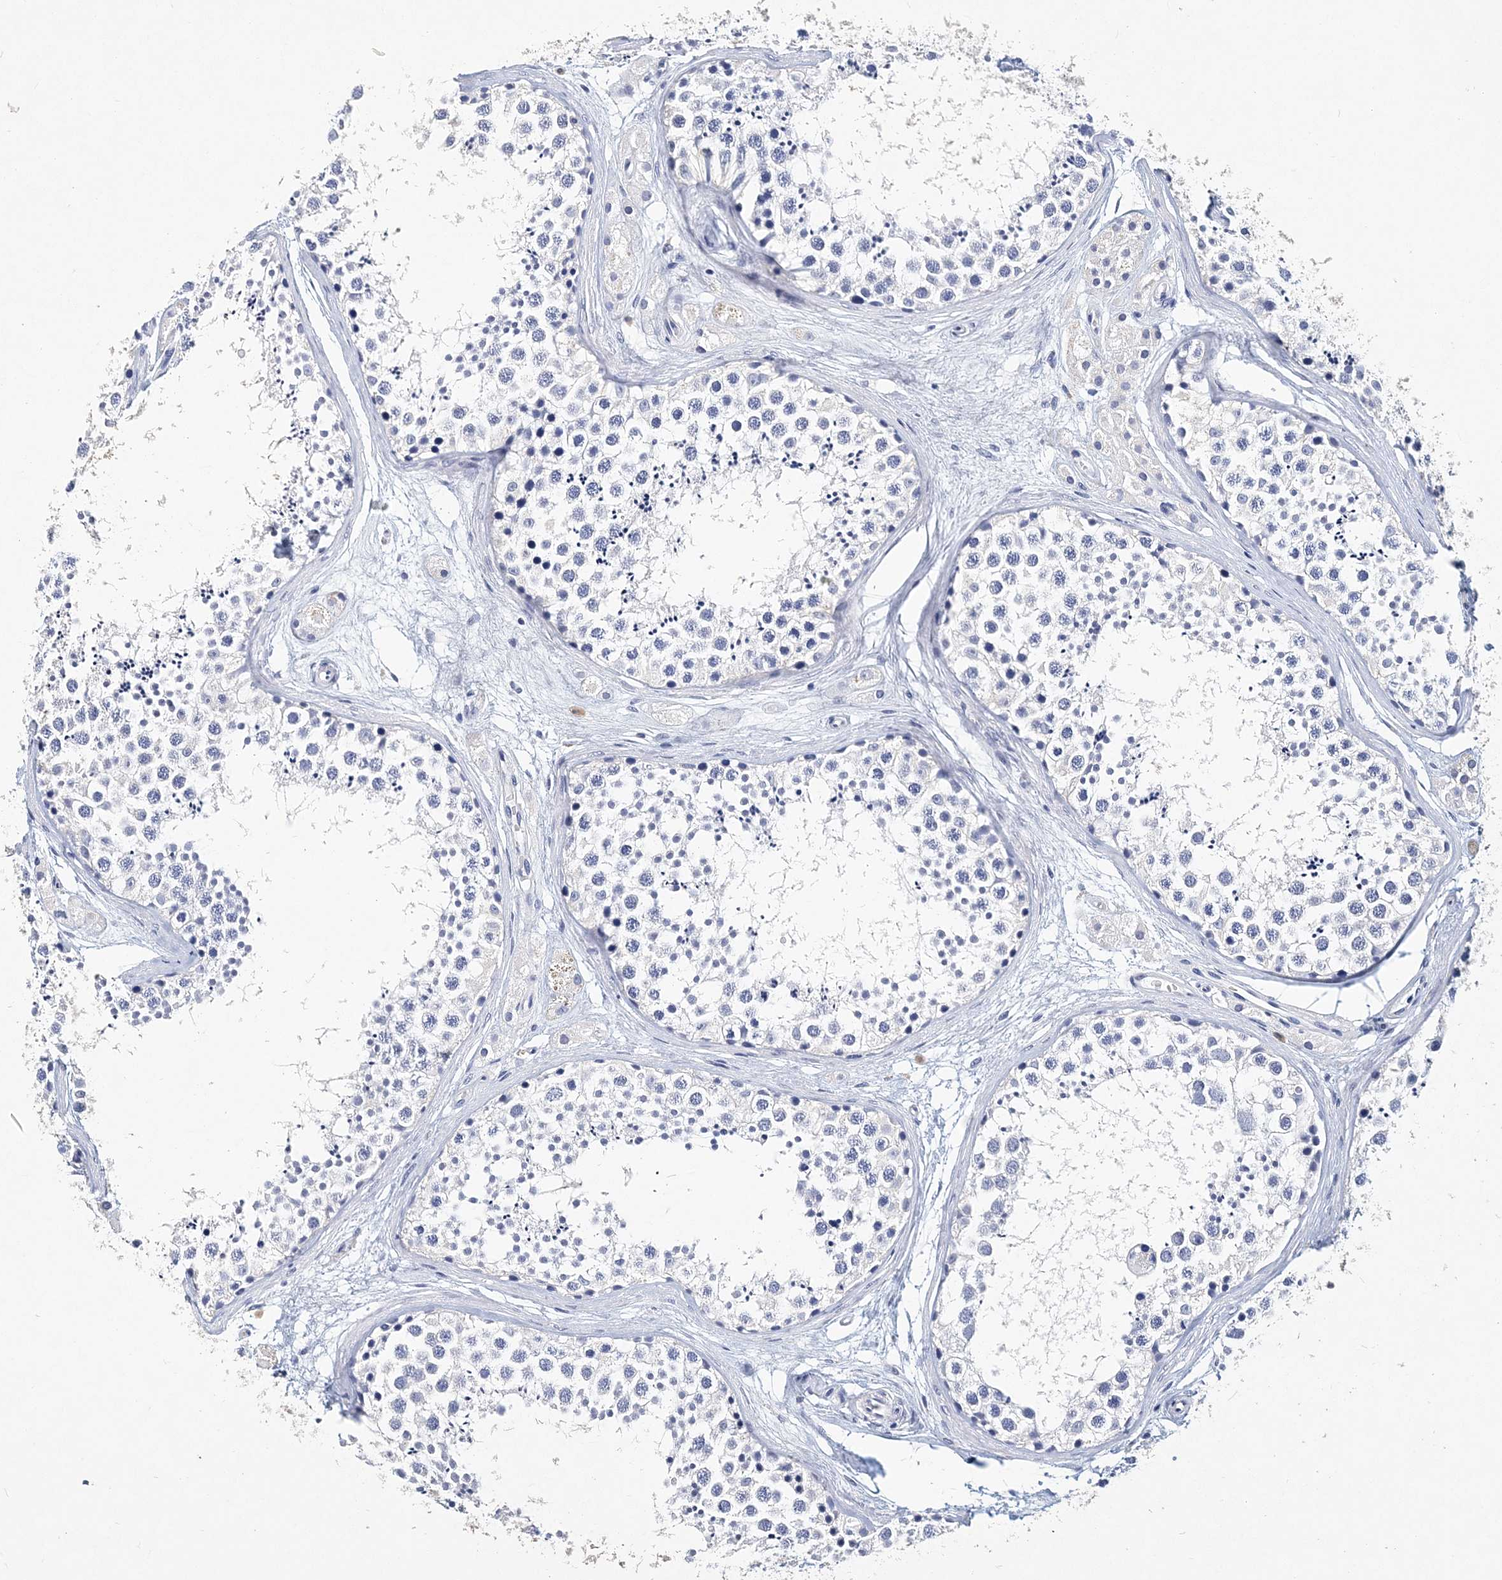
{"staining": {"intensity": "negative", "quantity": "none", "location": "none"}, "tissue": "testis", "cell_type": "Cells in seminiferous ducts", "image_type": "normal", "snomed": [{"axis": "morphology", "description": "Normal tissue, NOS"}, {"axis": "topography", "description": "Testis"}], "caption": "Immunohistochemical staining of normal testis shows no significant staining in cells in seminiferous ducts.", "gene": "ITGA2B", "patient": {"sex": "male", "age": 56}}